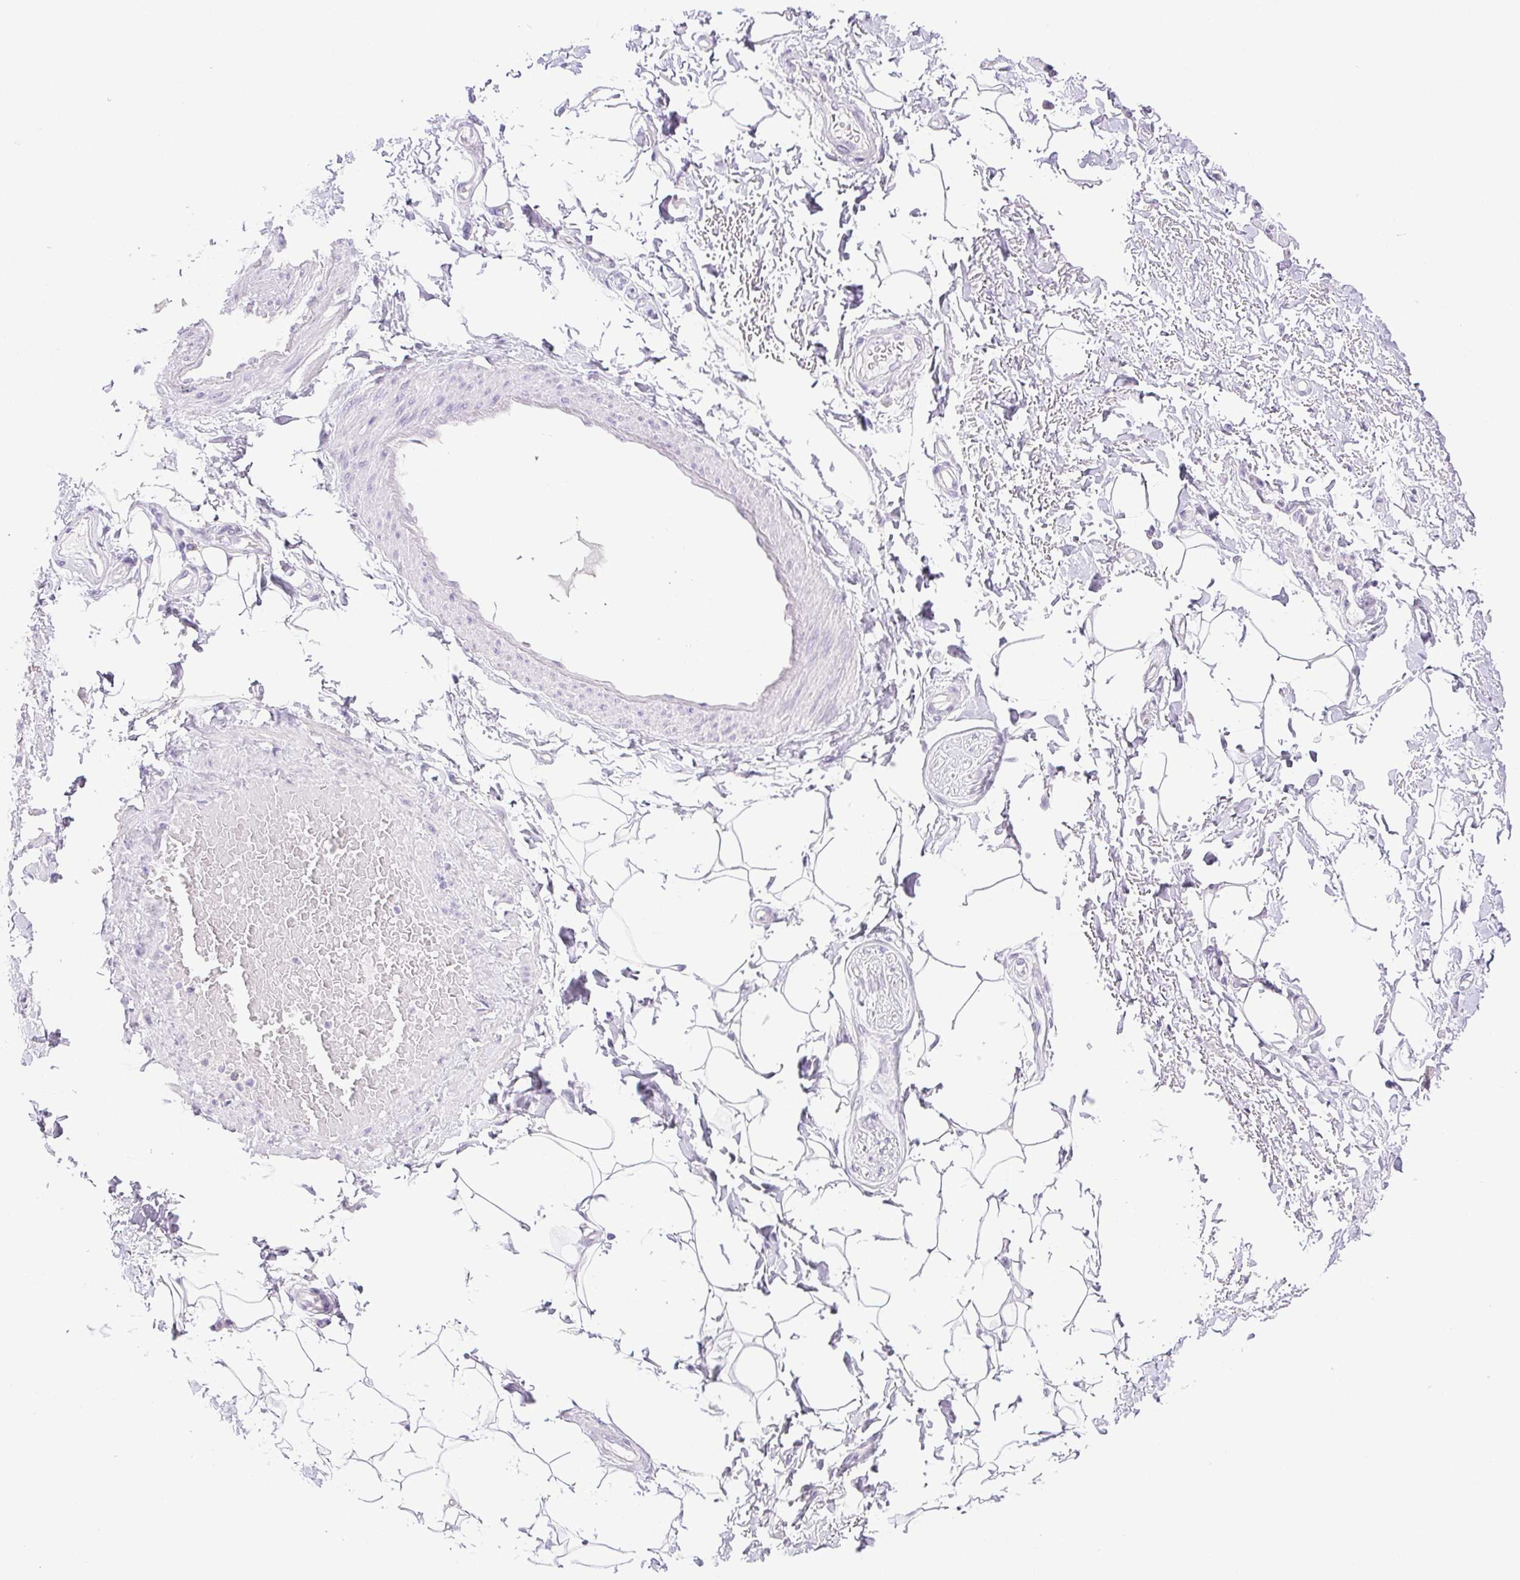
{"staining": {"intensity": "negative", "quantity": "none", "location": "none"}, "tissue": "adipose tissue", "cell_type": "Adipocytes", "image_type": "normal", "snomed": [{"axis": "morphology", "description": "Normal tissue, NOS"}, {"axis": "topography", "description": "Peripheral nerve tissue"}], "caption": "Protein analysis of normal adipose tissue reveals no significant staining in adipocytes.", "gene": "PAPPA2", "patient": {"sex": "male", "age": 51}}